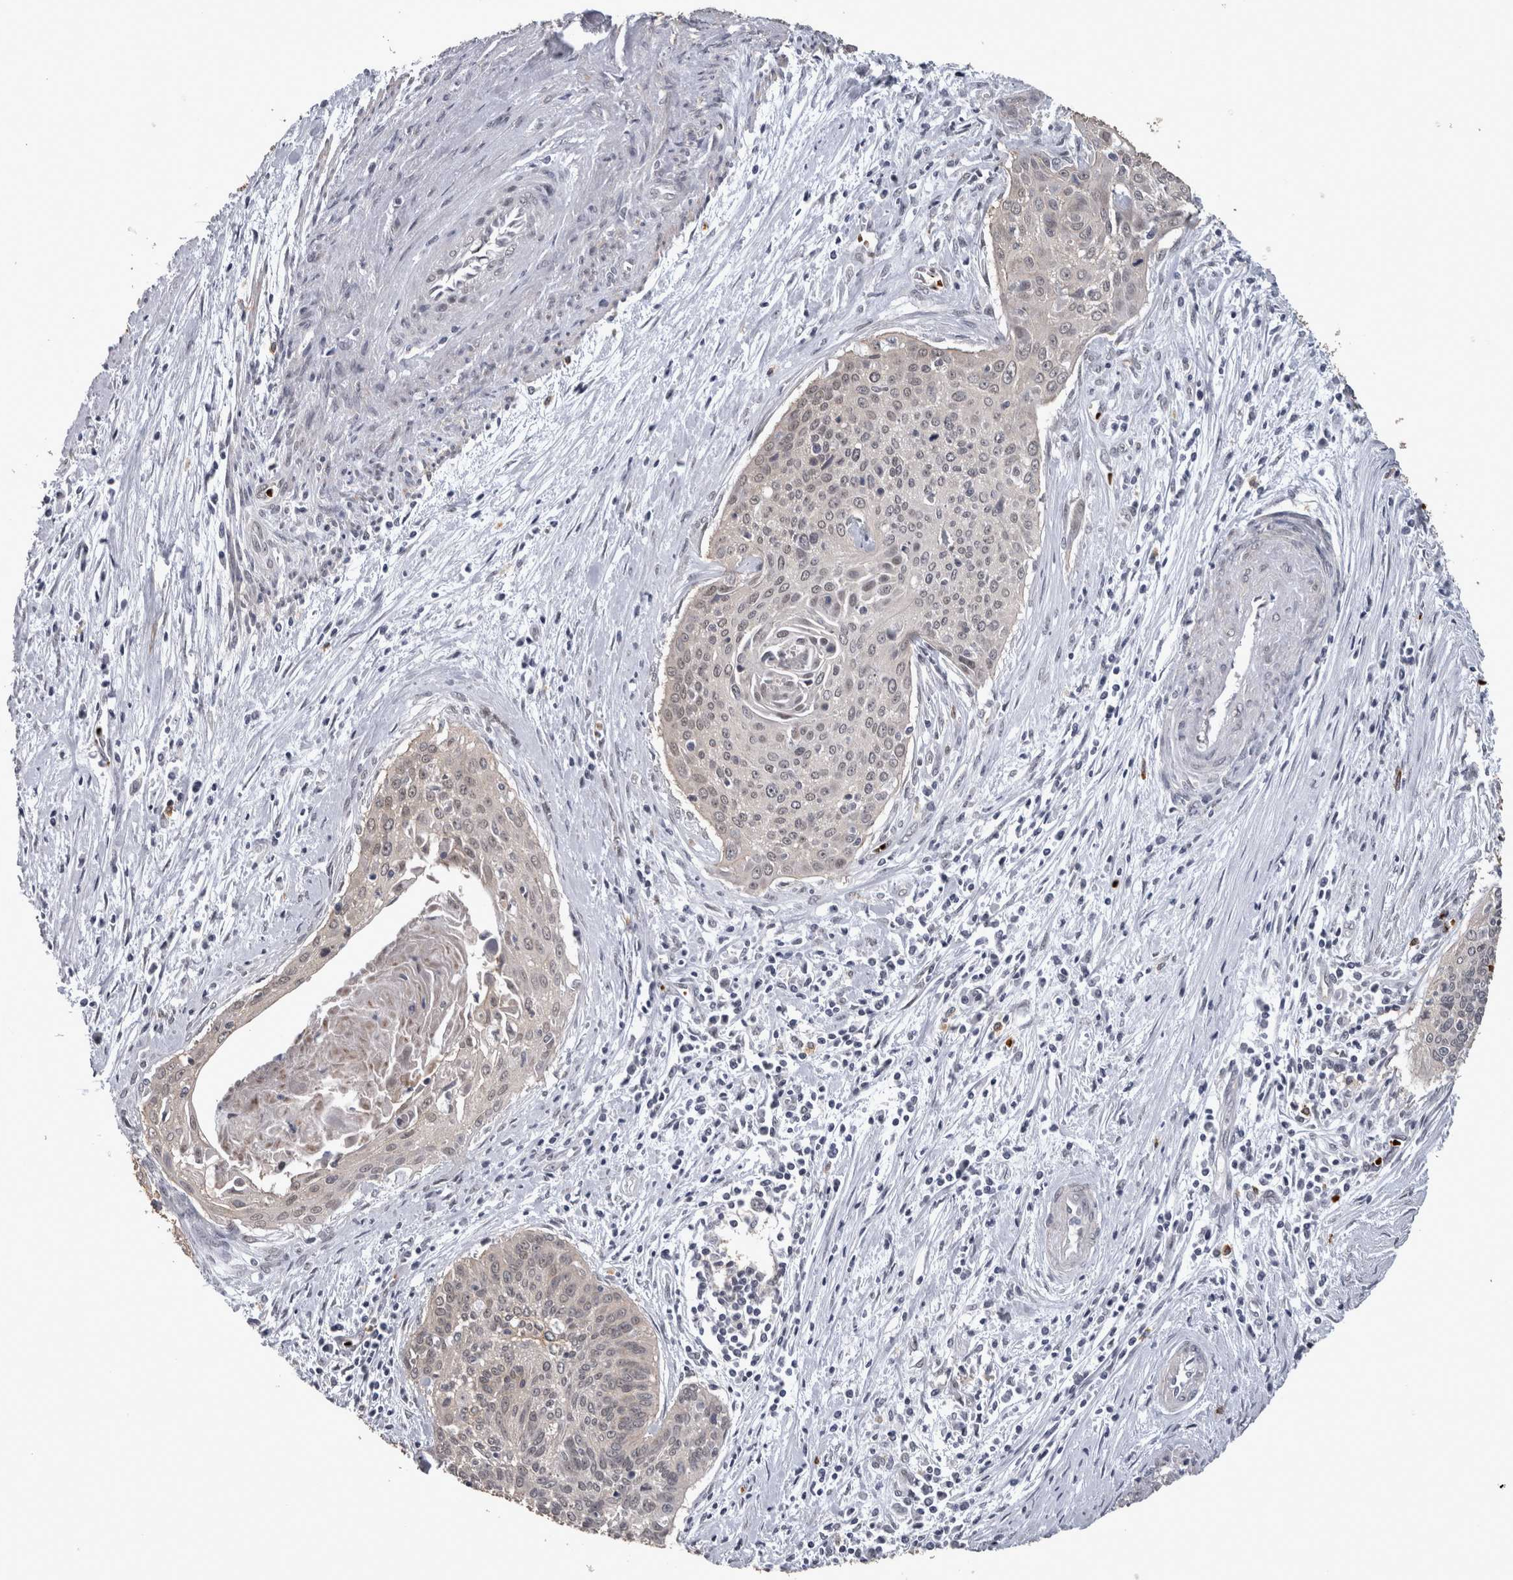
{"staining": {"intensity": "weak", "quantity": ">75%", "location": "nuclear"}, "tissue": "cervical cancer", "cell_type": "Tumor cells", "image_type": "cancer", "snomed": [{"axis": "morphology", "description": "Squamous cell carcinoma, NOS"}, {"axis": "topography", "description": "Cervix"}], "caption": "Human squamous cell carcinoma (cervical) stained for a protein (brown) displays weak nuclear positive staining in approximately >75% of tumor cells.", "gene": "PEBP4", "patient": {"sex": "female", "age": 55}}